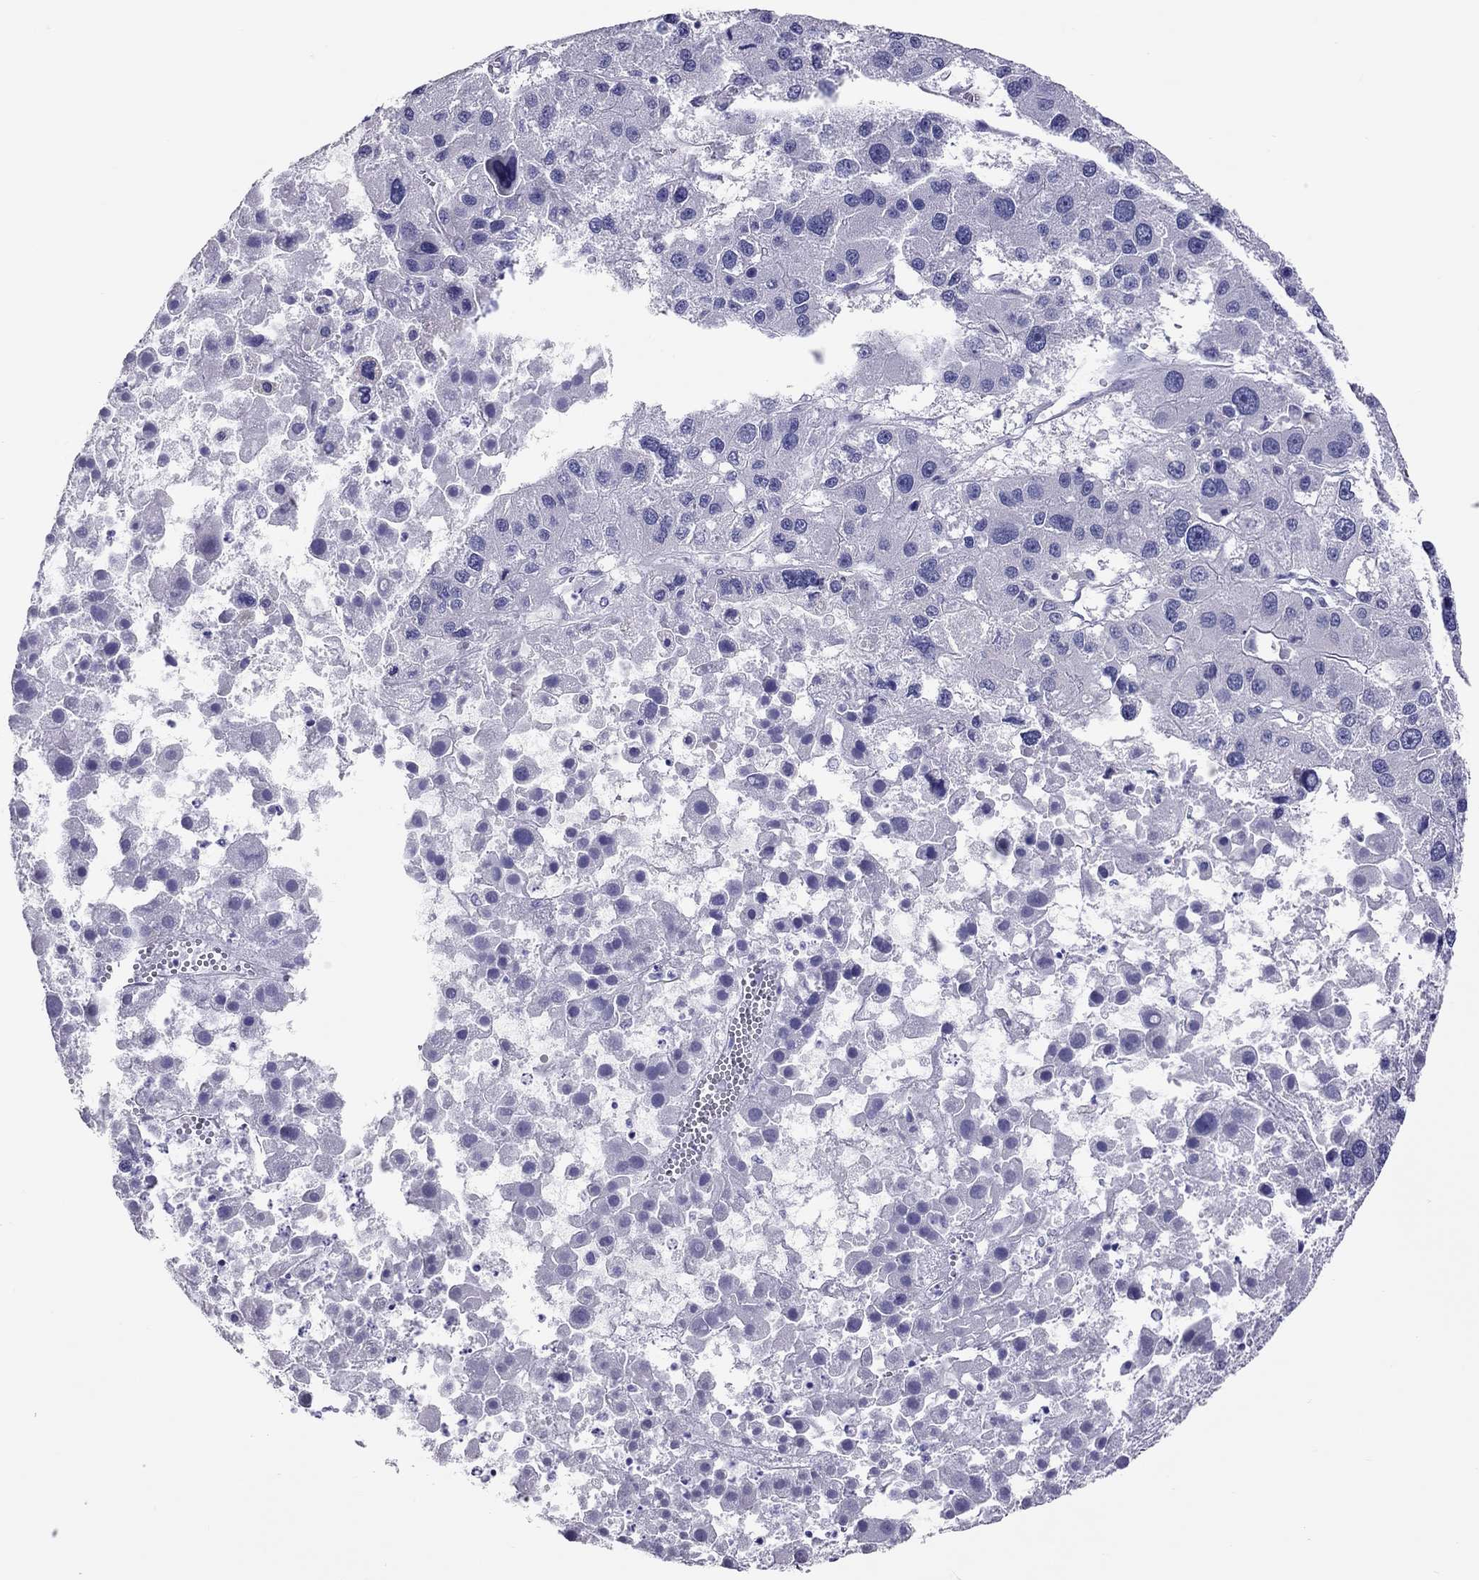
{"staining": {"intensity": "negative", "quantity": "none", "location": "none"}, "tissue": "liver cancer", "cell_type": "Tumor cells", "image_type": "cancer", "snomed": [{"axis": "morphology", "description": "Carcinoma, Hepatocellular, NOS"}, {"axis": "topography", "description": "Liver"}], "caption": "This is a micrograph of IHC staining of hepatocellular carcinoma (liver), which shows no staining in tumor cells.", "gene": "PSMB11", "patient": {"sex": "male", "age": 73}}